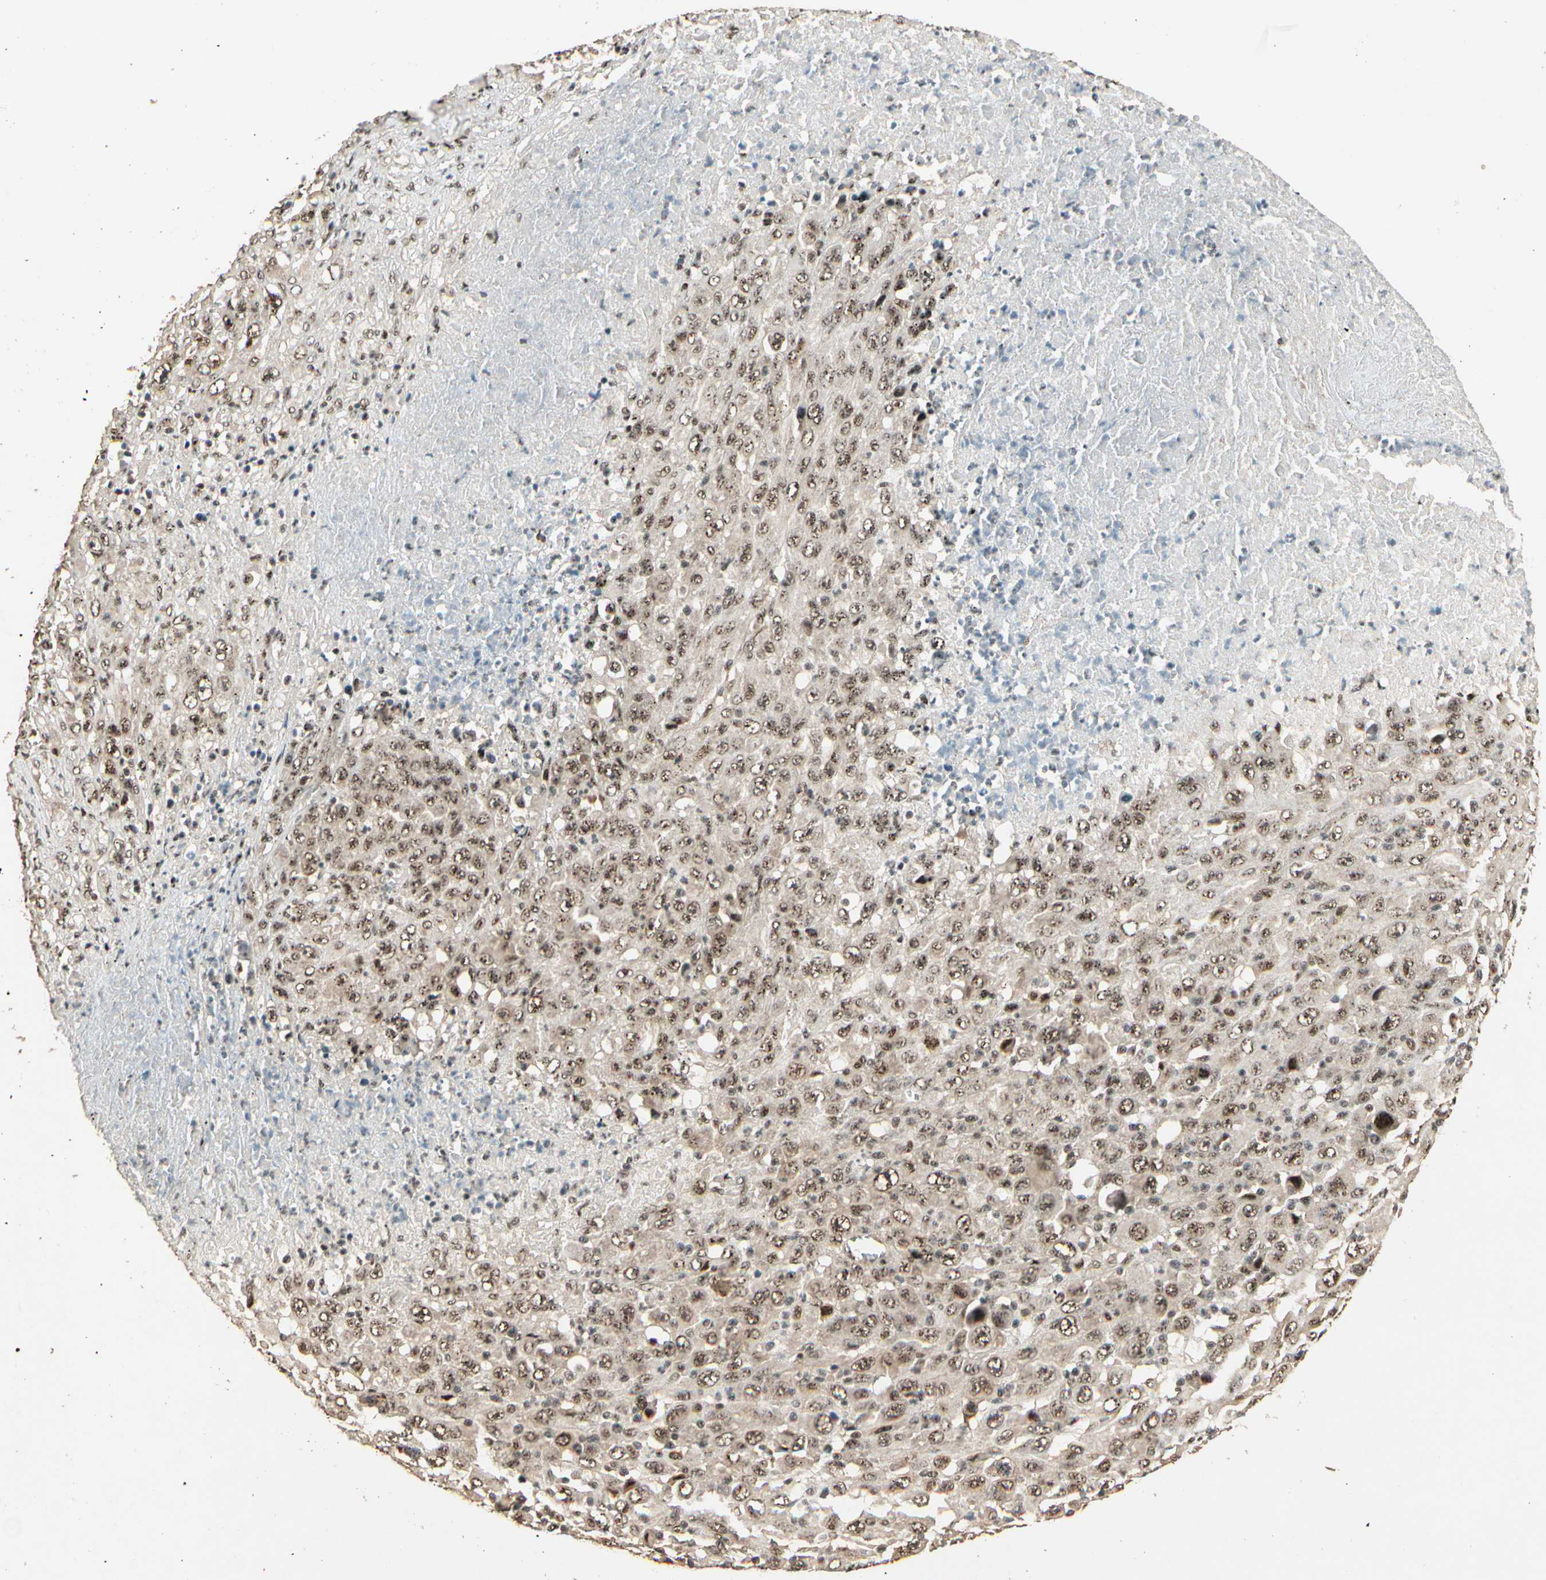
{"staining": {"intensity": "moderate", "quantity": ">75%", "location": "nuclear"}, "tissue": "melanoma", "cell_type": "Tumor cells", "image_type": "cancer", "snomed": [{"axis": "morphology", "description": "Malignant melanoma, Metastatic site"}, {"axis": "topography", "description": "Skin"}], "caption": "Melanoma stained with DAB immunohistochemistry (IHC) displays medium levels of moderate nuclear staining in approximately >75% of tumor cells.", "gene": "RBM25", "patient": {"sex": "female", "age": 56}}